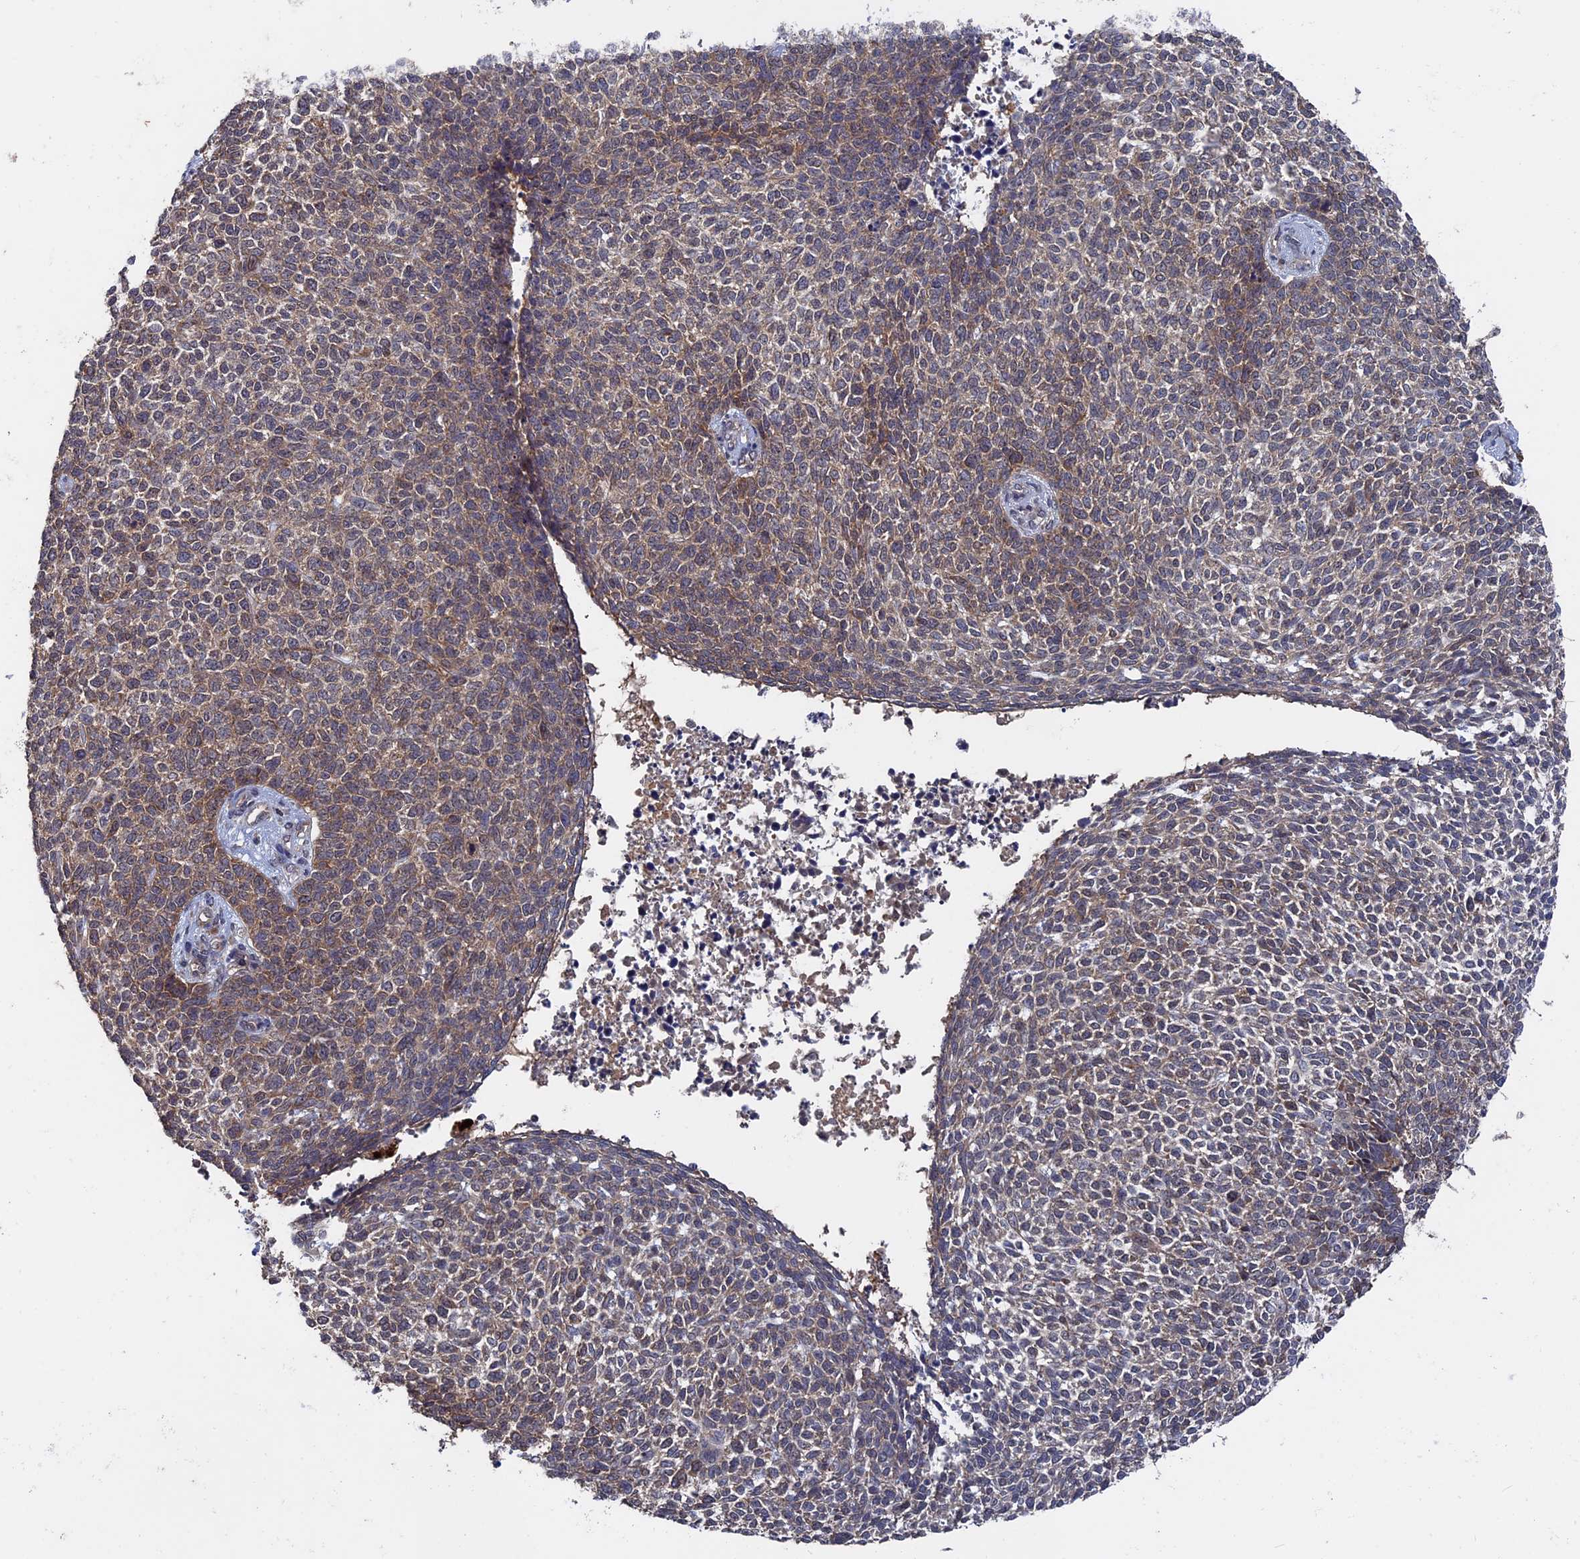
{"staining": {"intensity": "weak", "quantity": "25%-75%", "location": "cytoplasmic/membranous"}, "tissue": "skin cancer", "cell_type": "Tumor cells", "image_type": "cancer", "snomed": [{"axis": "morphology", "description": "Basal cell carcinoma"}, {"axis": "topography", "description": "Skin"}], "caption": "A micrograph showing weak cytoplasmic/membranous expression in approximately 25%-75% of tumor cells in skin cancer, as visualized by brown immunohistochemical staining.", "gene": "RAB15", "patient": {"sex": "female", "age": 84}}